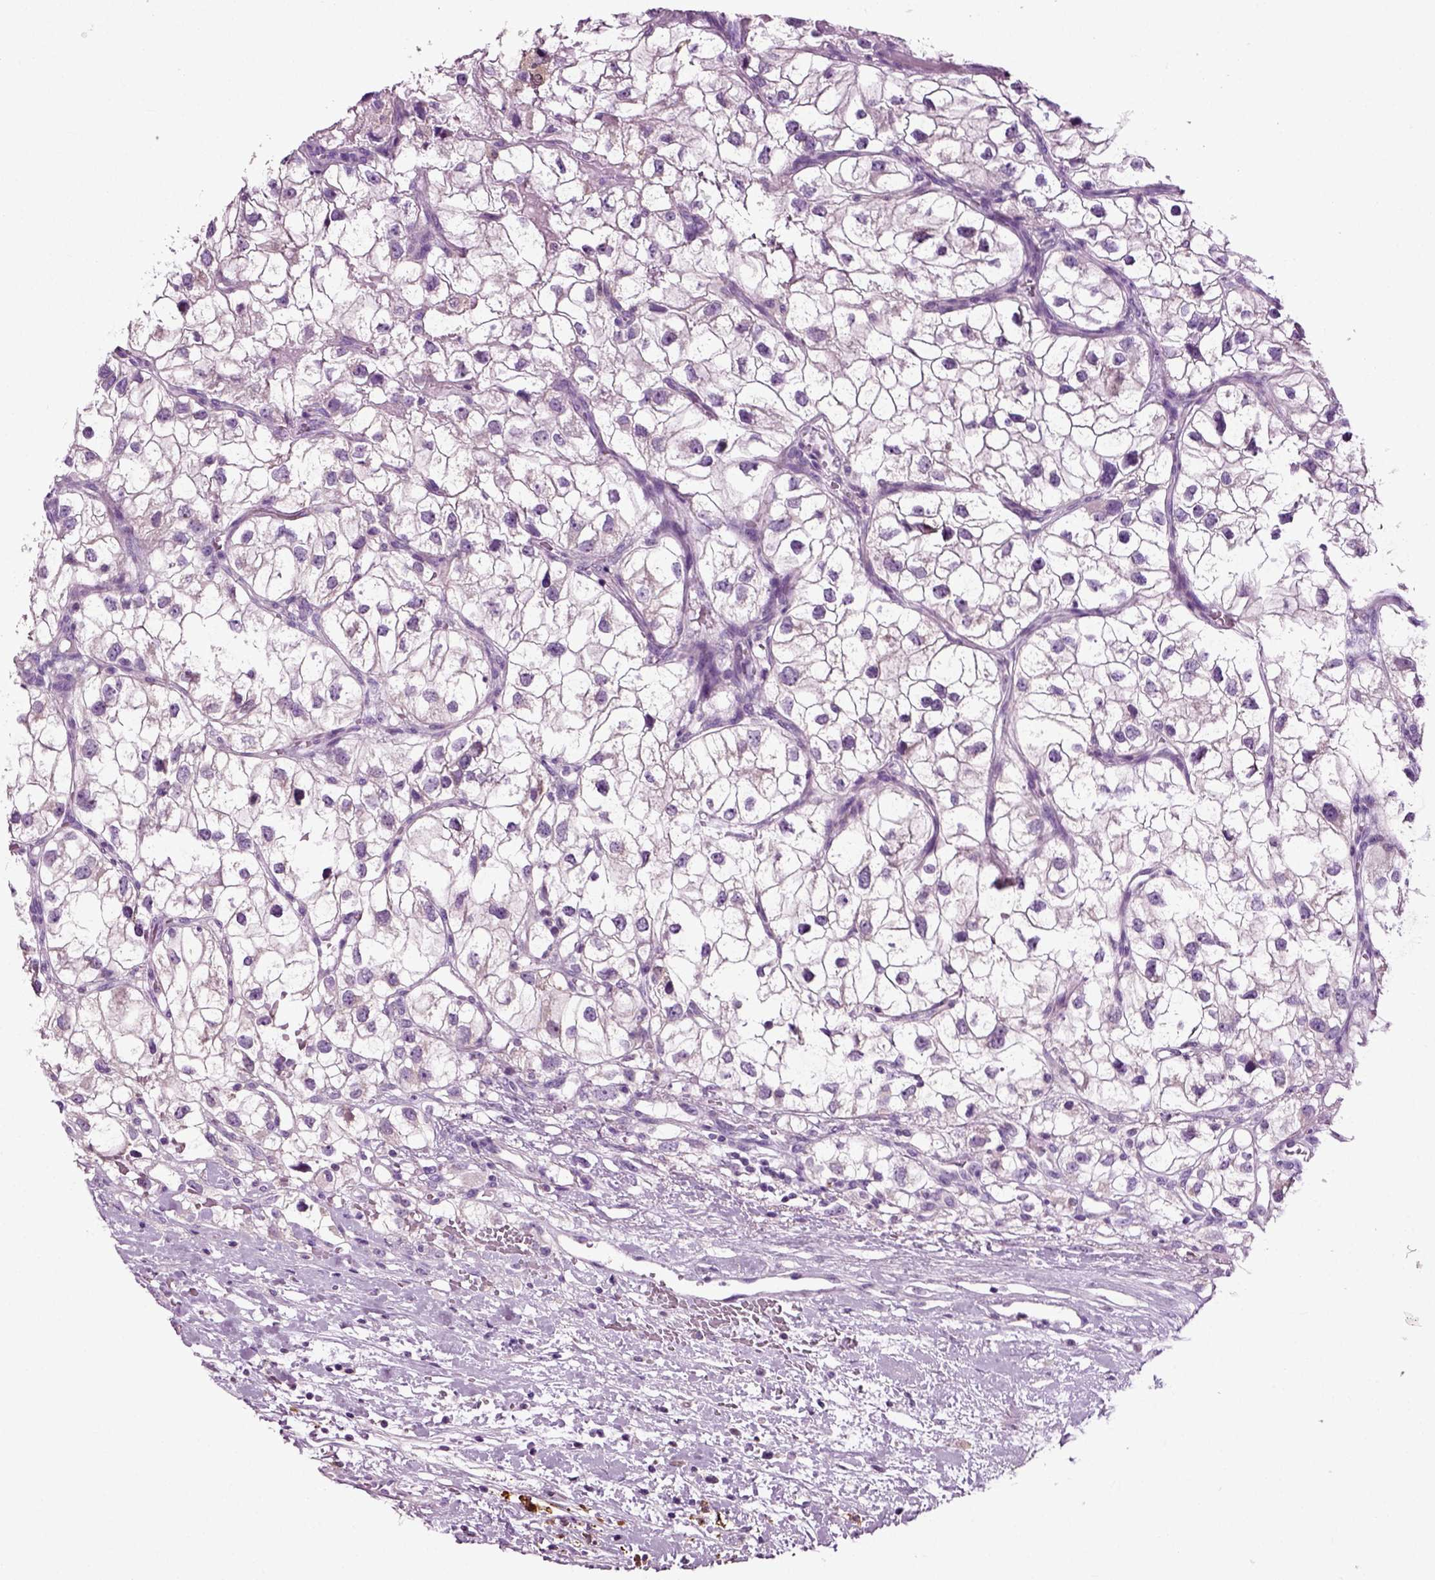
{"staining": {"intensity": "negative", "quantity": "none", "location": "none"}, "tissue": "renal cancer", "cell_type": "Tumor cells", "image_type": "cancer", "snomed": [{"axis": "morphology", "description": "Adenocarcinoma, NOS"}, {"axis": "topography", "description": "Kidney"}], "caption": "High power microscopy image of an immunohistochemistry (IHC) photomicrograph of renal cancer, revealing no significant staining in tumor cells.", "gene": "DNAH10", "patient": {"sex": "male", "age": 59}}